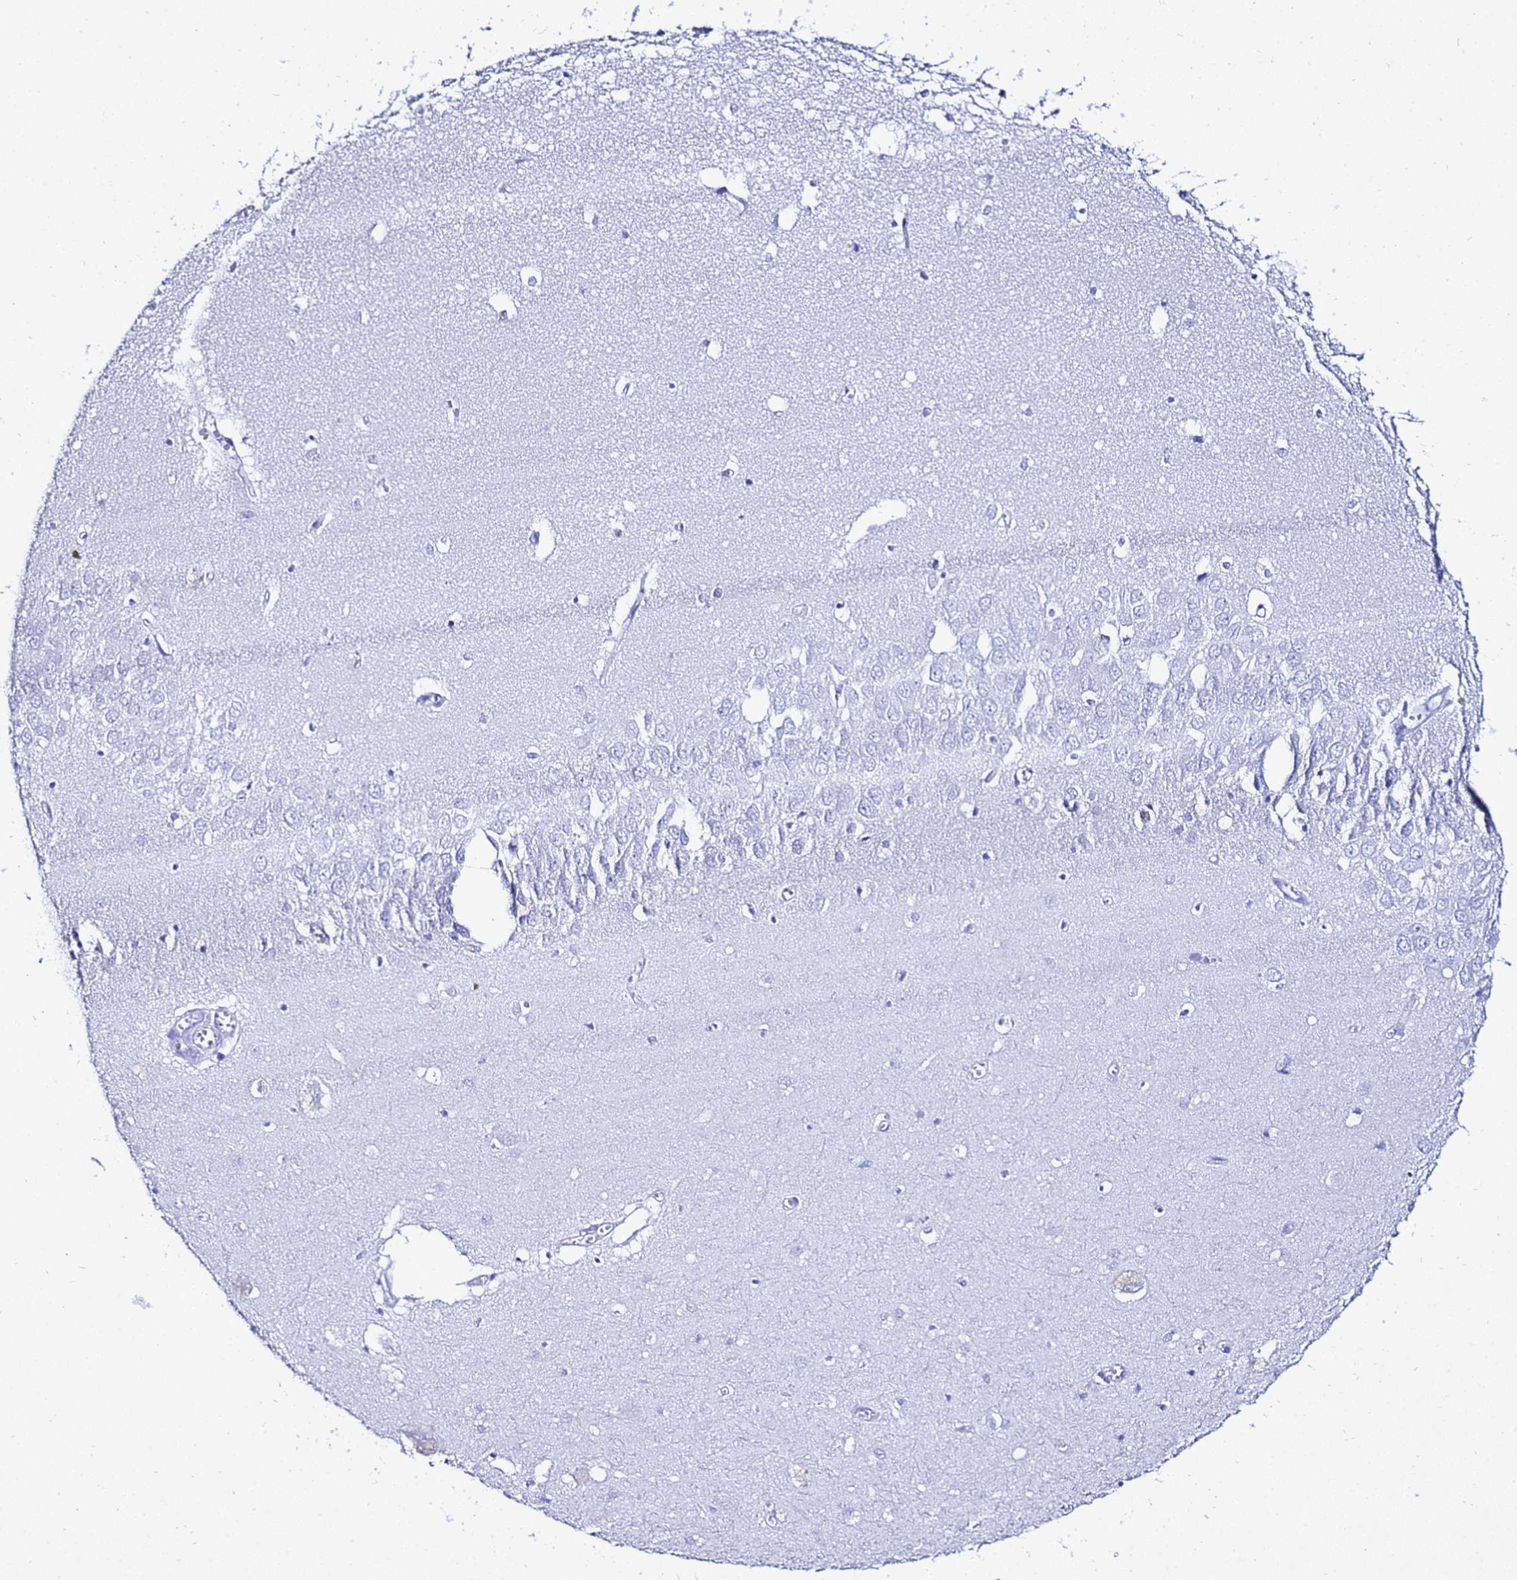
{"staining": {"intensity": "negative", "quantity": "none", "location": "none"}, "tissue": "hippocampus", "cell_type": "Glial cells", "image_type": "normal", "snomed": [{"axis": "morphology", "description": "Normal tissue, NOS"}, {"axis": "topography", "description": "Hippocampus"}], "caption": "Immunohistochemistry histopathology image of benign hippocampus: human hippocampus stained with DAB (3,3'-diaminobenzidine) shows no significant protein staining in glial cells. Brightfield microscopy of IHC stained with DAB (brown) and hematoxylin (blue), captured at high magnification.", "gene": "LIPF", "patient": {"sex": "male", "age": 70}}